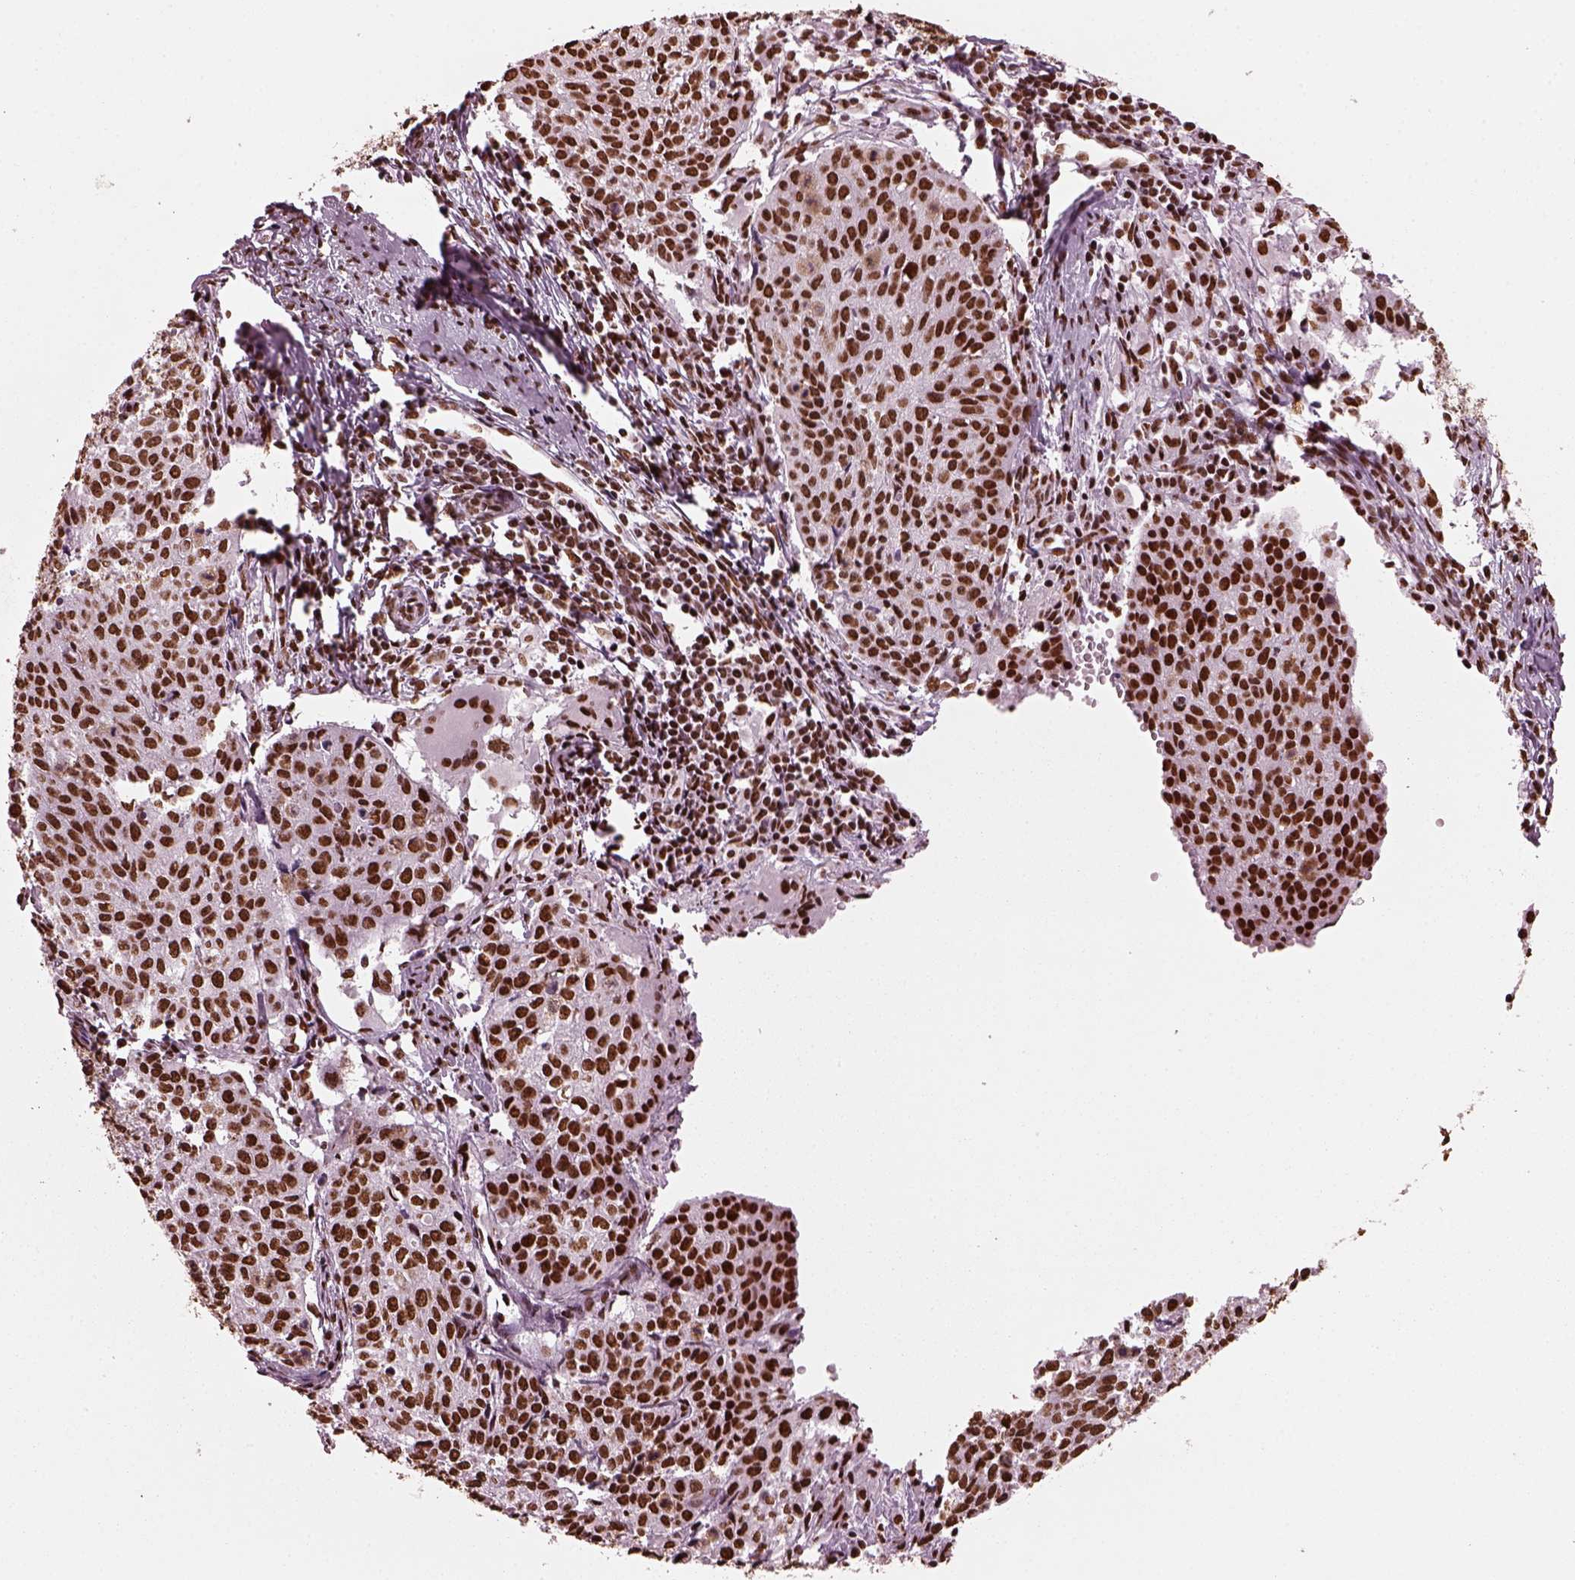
{"staining": {"intensity": "strong", "quantity": ">75%", "location": "nuclear"}, "tissue": "cervical cancer", "cell_type": "Tumor cells", "image_type": "cancer", "snomed": [{"axis": "morphology", "description": "Squamous cell carcinoma, NOS"}, {"axis": "topography", "description": "Cervix"}], "caption": "A histopathology image of human squamous cell carcinoma (cervical) stained for a protein shows strong nuclear brown staining in tumor cells. (Stains: DAB (3,3'-diaminobenzidine) in brown, nuclei in blue, Microscopy: brightfield microscopy at high magnification).", "gene": "CBFA2T3", "patient": {"sex": "female", "age": 38}}